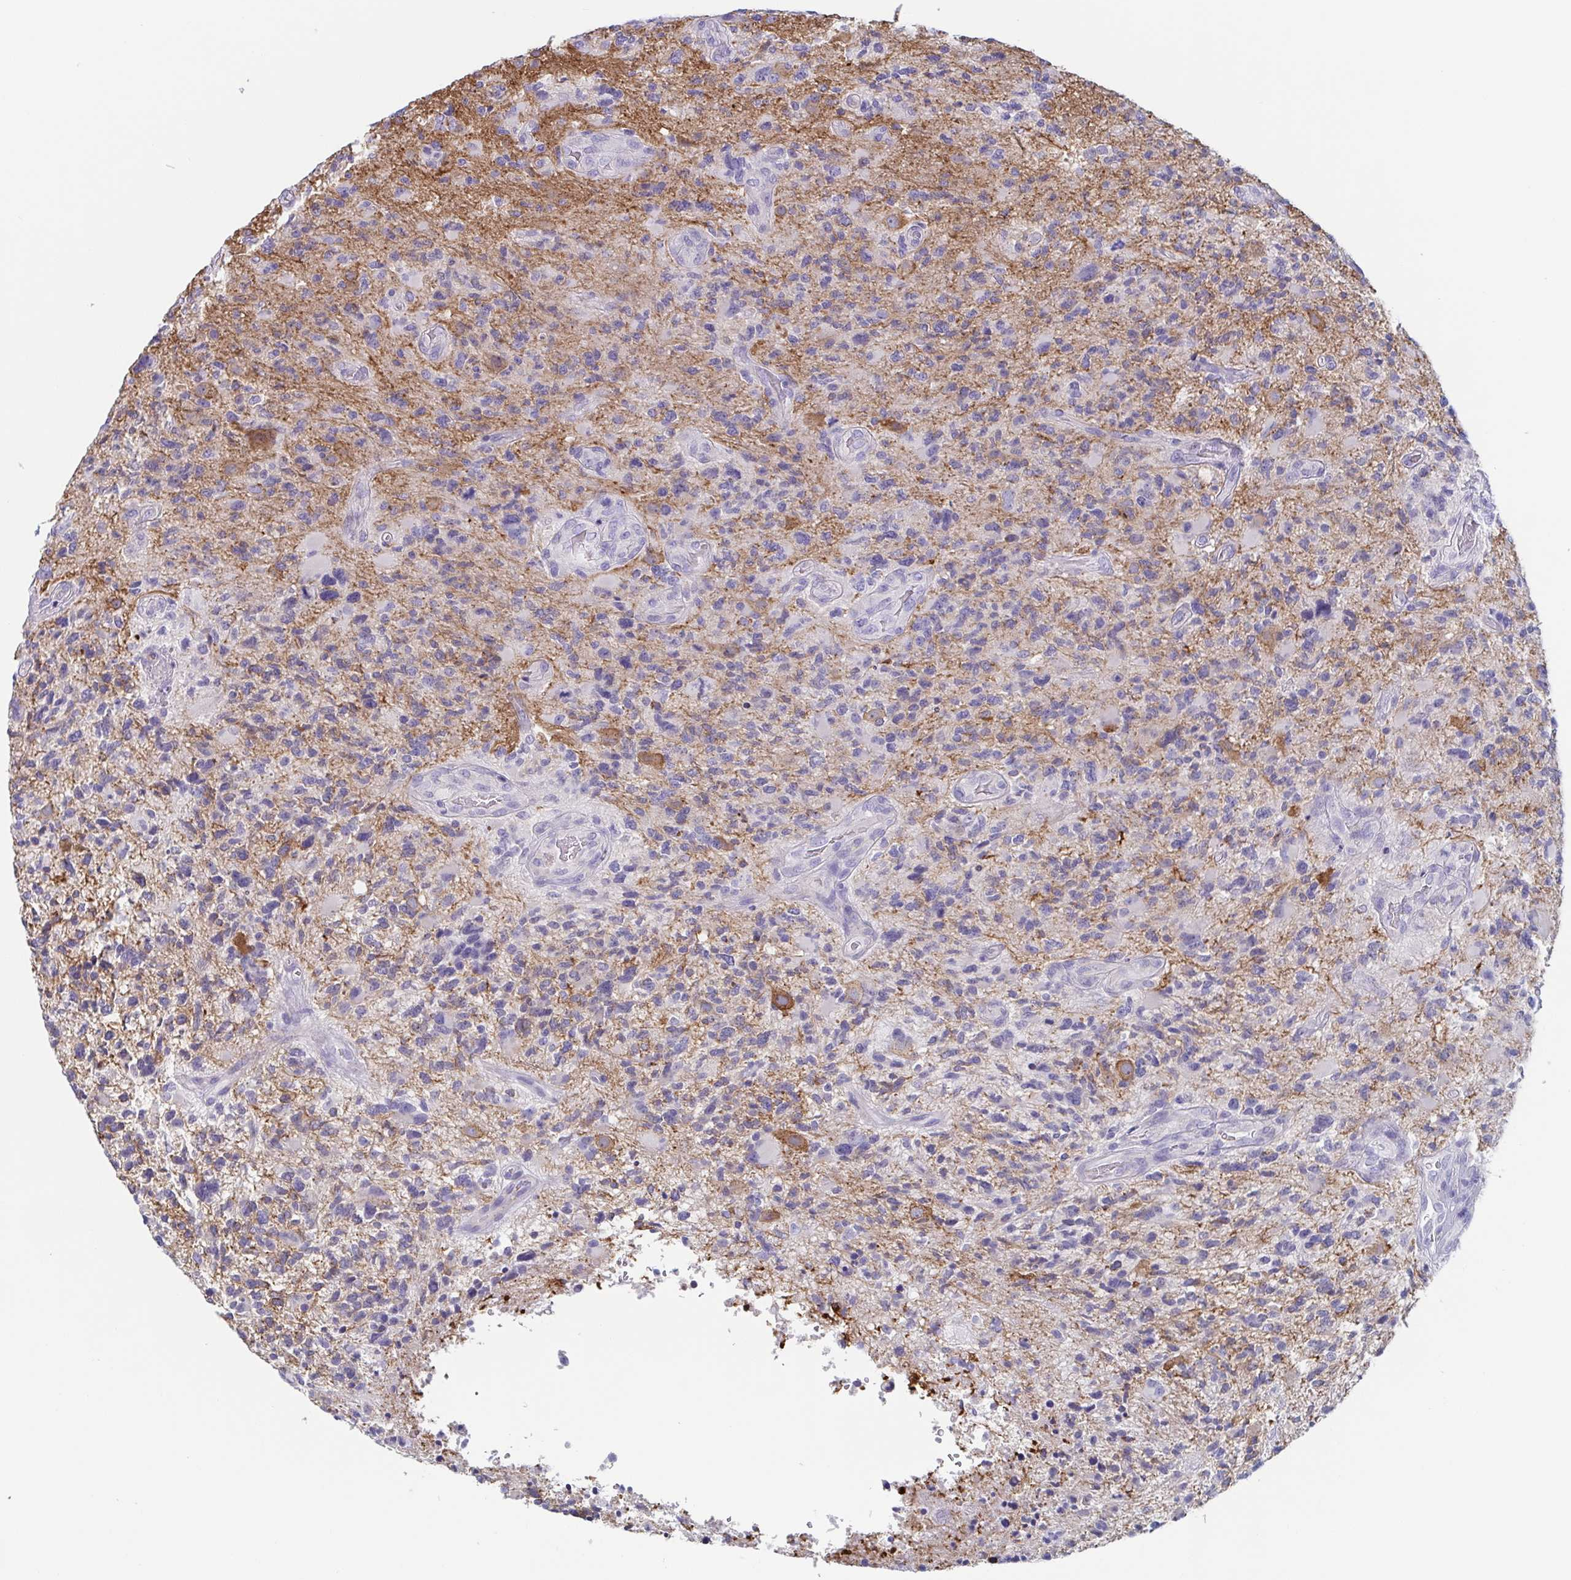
{"staining": {"intensity": "negative", "quantity": "none", "location": "none"}, "tissue": "glioma", "cell_type": "Tumor cells", "image_type": "cancer", "snomed": [{"axis": "morphology", "description": "Glioma, malignant, High grade"}, {"axis": "topography", "description": "Brain"}], "caption": "A high-resolution histopathology image shows immunohistochemistry staining of glioma, which exhibits no significant positivity in tumor cells.", "gene": "TAGLN3", "patient": {"sex": "female", "age": 71}}